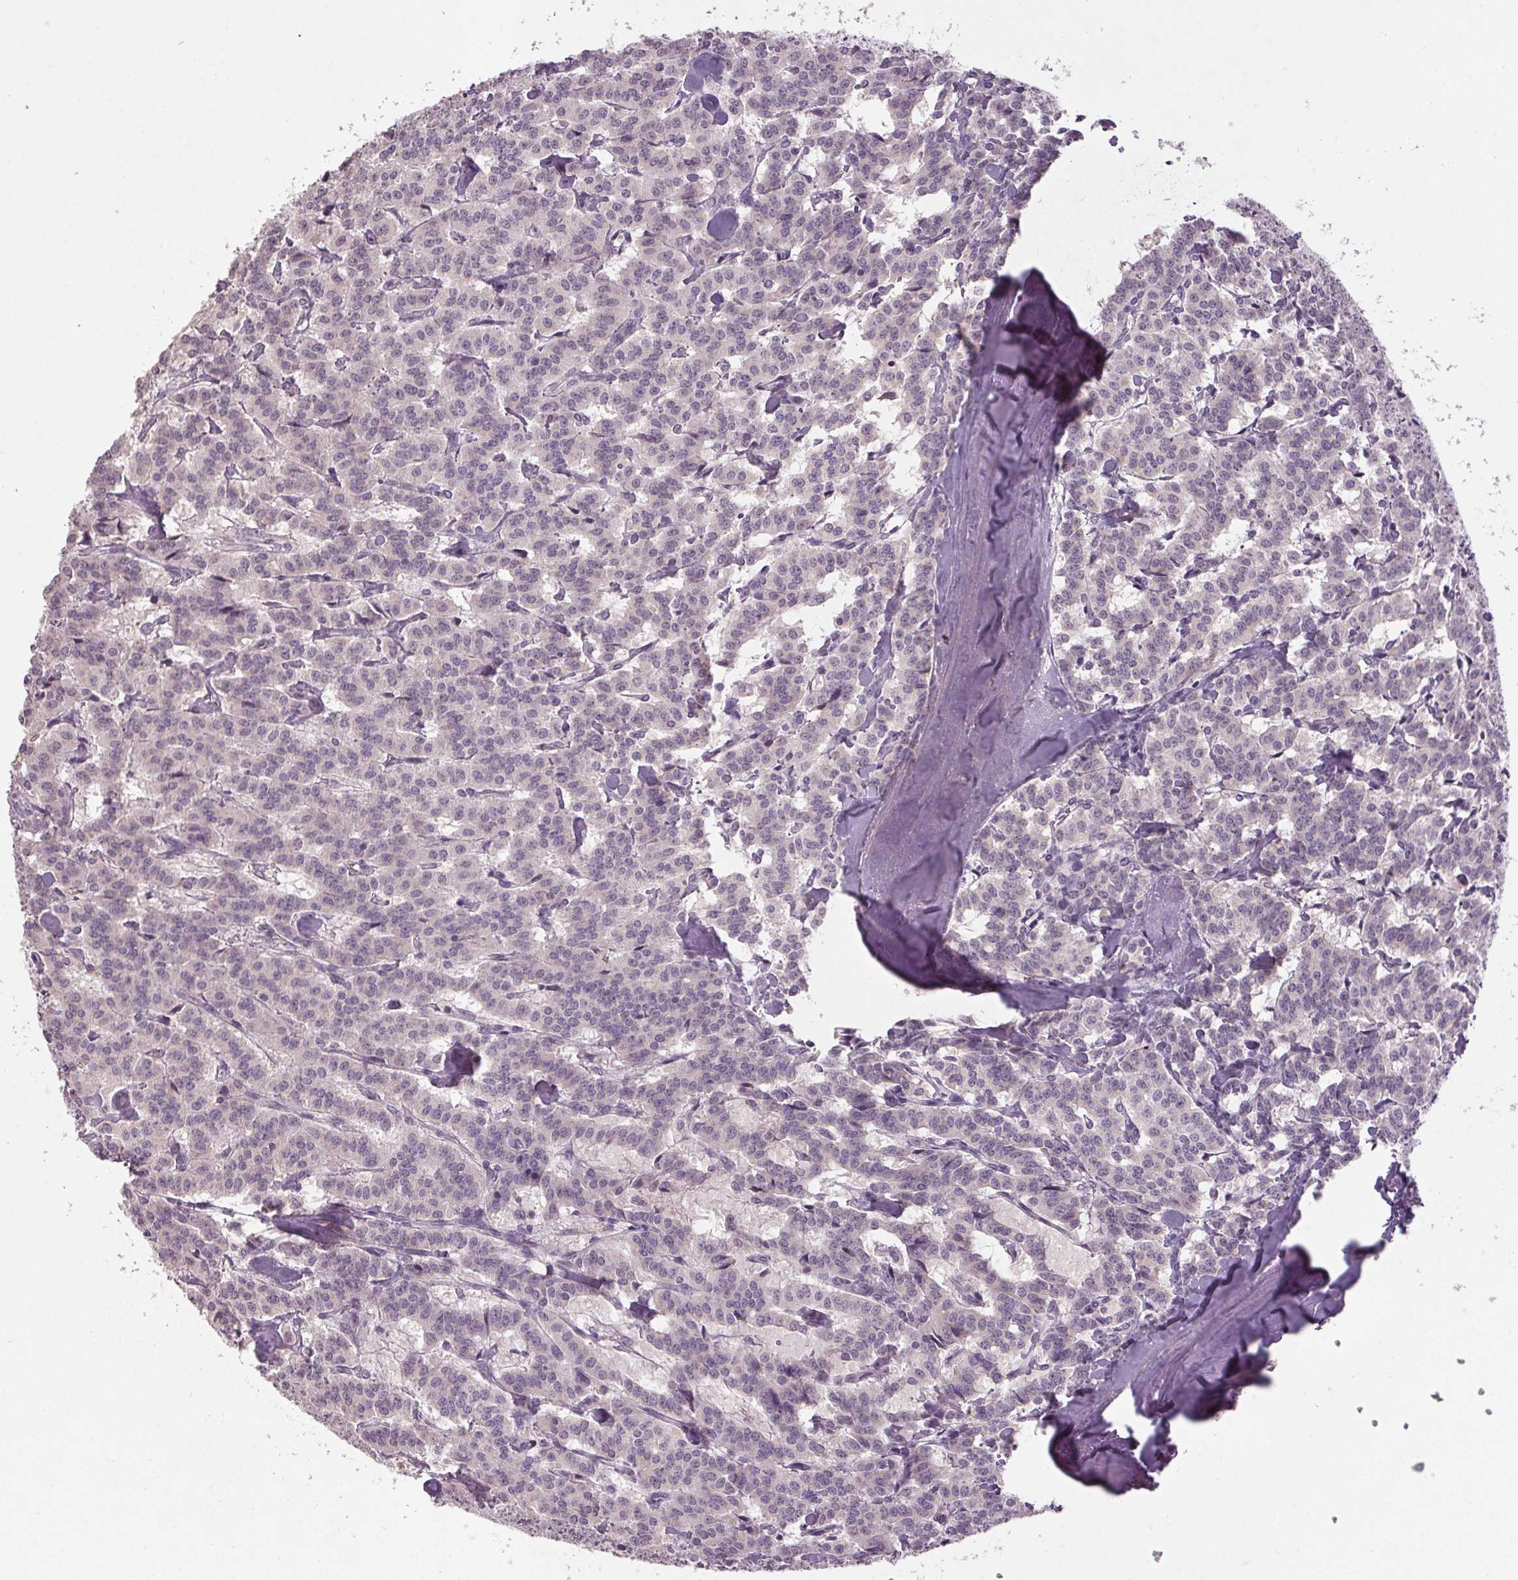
{"staining": {"intensity": "negative", "quantity": "none", "location": "none"}, "tissue": "carcinoid", "cell_type": "Tumor cells", "image_type": "cancer", "snomed": [{"axis": "morphology", "description": "Carcinoid, malignant, NOS"}, {"axis": "topography", "description": "Lung"}], "caption": "The histopathology image reveals no staining of tumor cells in carcinoid (malignant).", "gene": "KLRC3", "patient": {"sex": "female", "age": 46}}